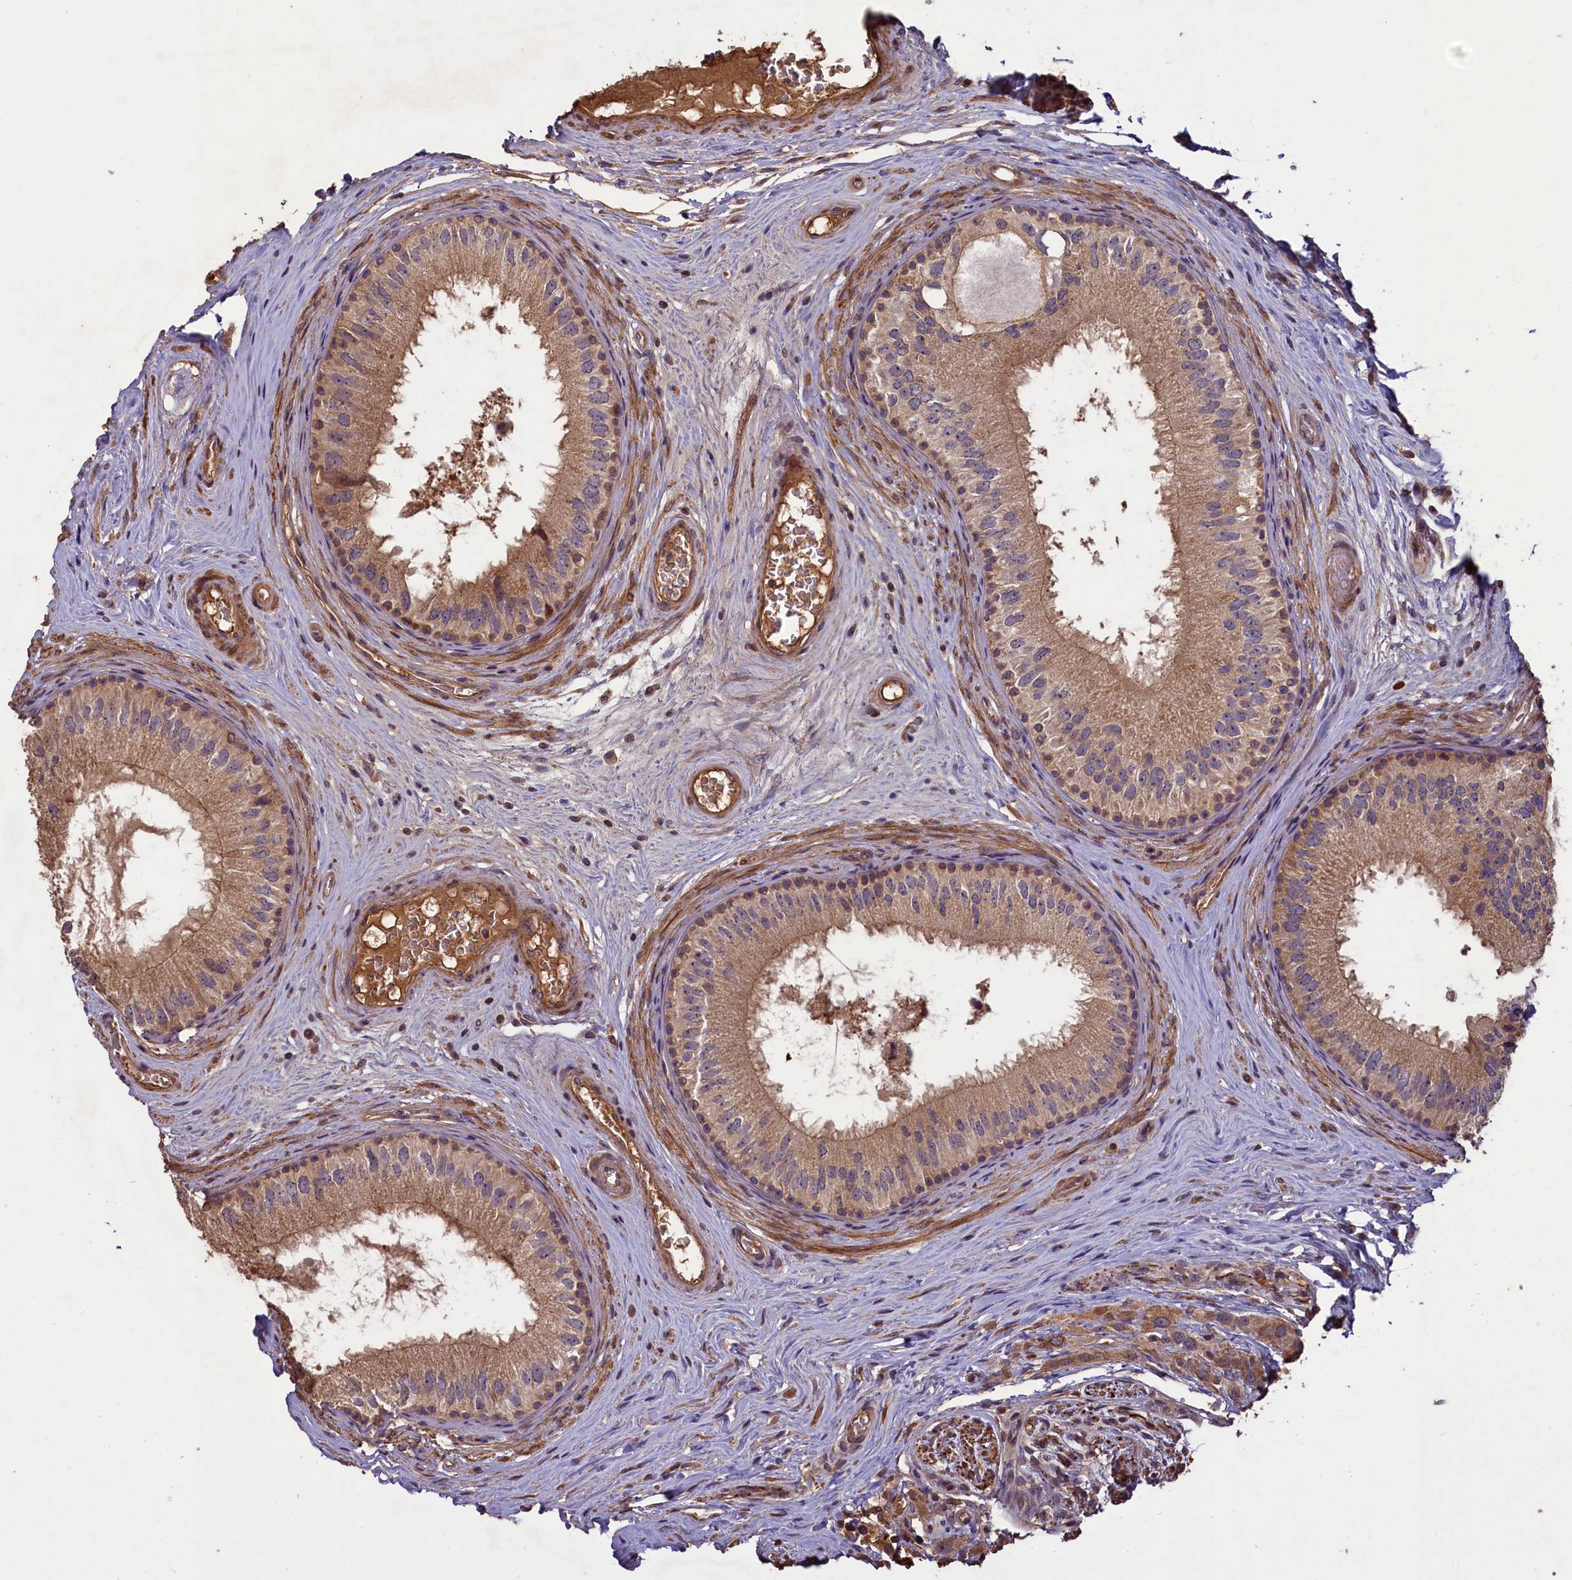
{"staining": {"intensity": "moderate", "quantity": ">75%", "location": "cytoplasmic/membranous"}, "tissue": "epididymis", "cell_type": "Glandular cells", "image_type": "normal", "snomed": [{"axis": "morphology", "description": "Normal tissue, NOS"}, {"axis": "topography", "description": "Epididymis"}], "caption": "Immunohistochemistry image of normal epididymis: human epididymis stained using immunohistochemistry shows medium levels of moderate protein expression localized specifically in the cytoplasmic/membranous of glandular cells, appearing as a cytoplasmic/membranous brown color.", "gene": "NUDT6", "patient": {"sex": "male", "age": 33}}